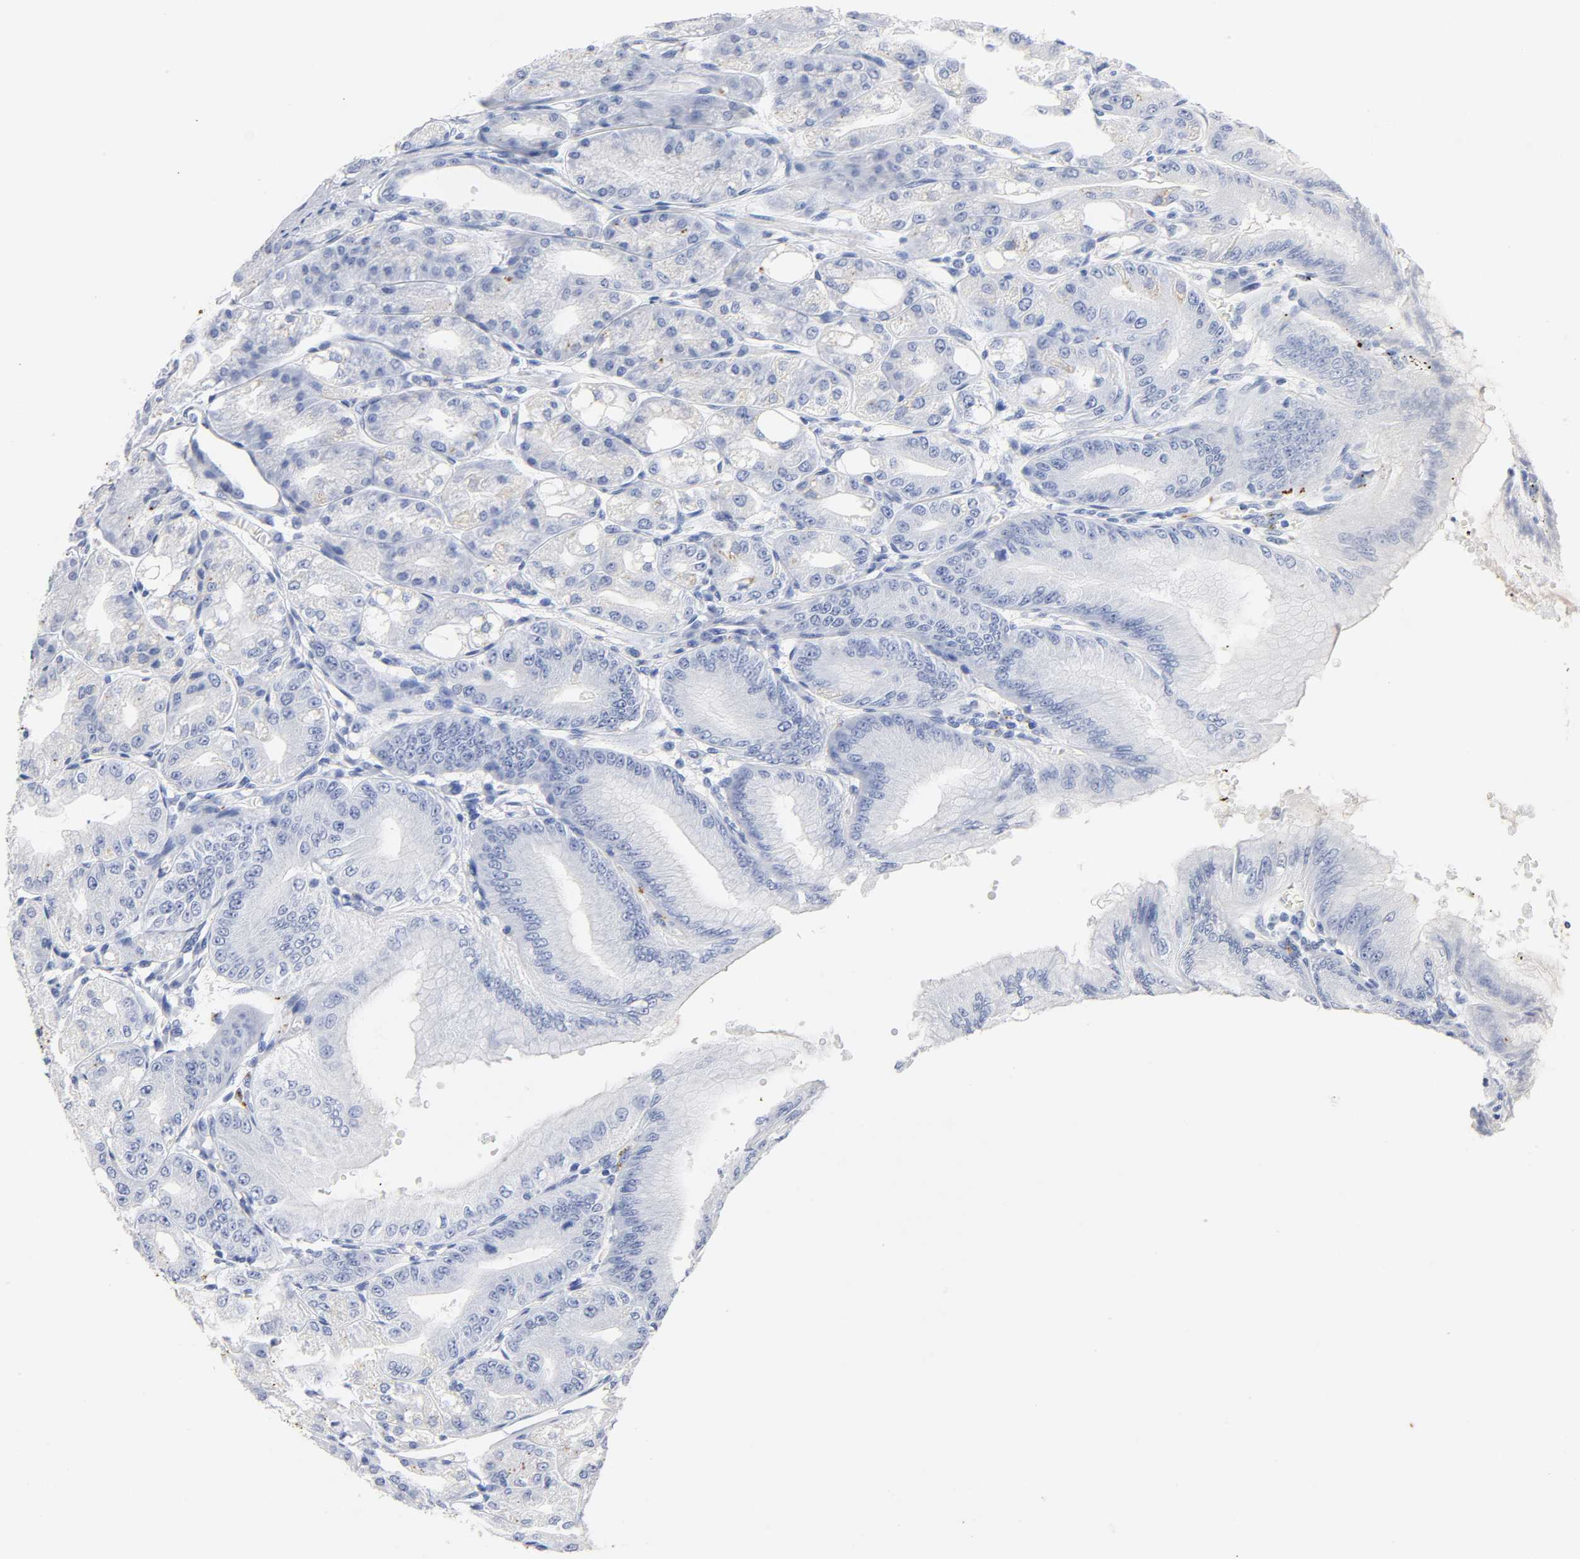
{"staining": {"intensity": "negative", "quantity": "none", "location": "none"}, "tissue": "stomach", "cell_type": "Glandular cells", "image_type": "normal", "snomed": [{"axis": "morphology", "description": "Normal tissue, NOS"}, {"axis": "topography", "description": "Stomach, lower"}], "caption": "This is an IHC photomicrograph of unremarkable stomach. There is no expression in glandular cells.", "gene": "PLP1", "patient": {"sex": "male", "age": 71}}